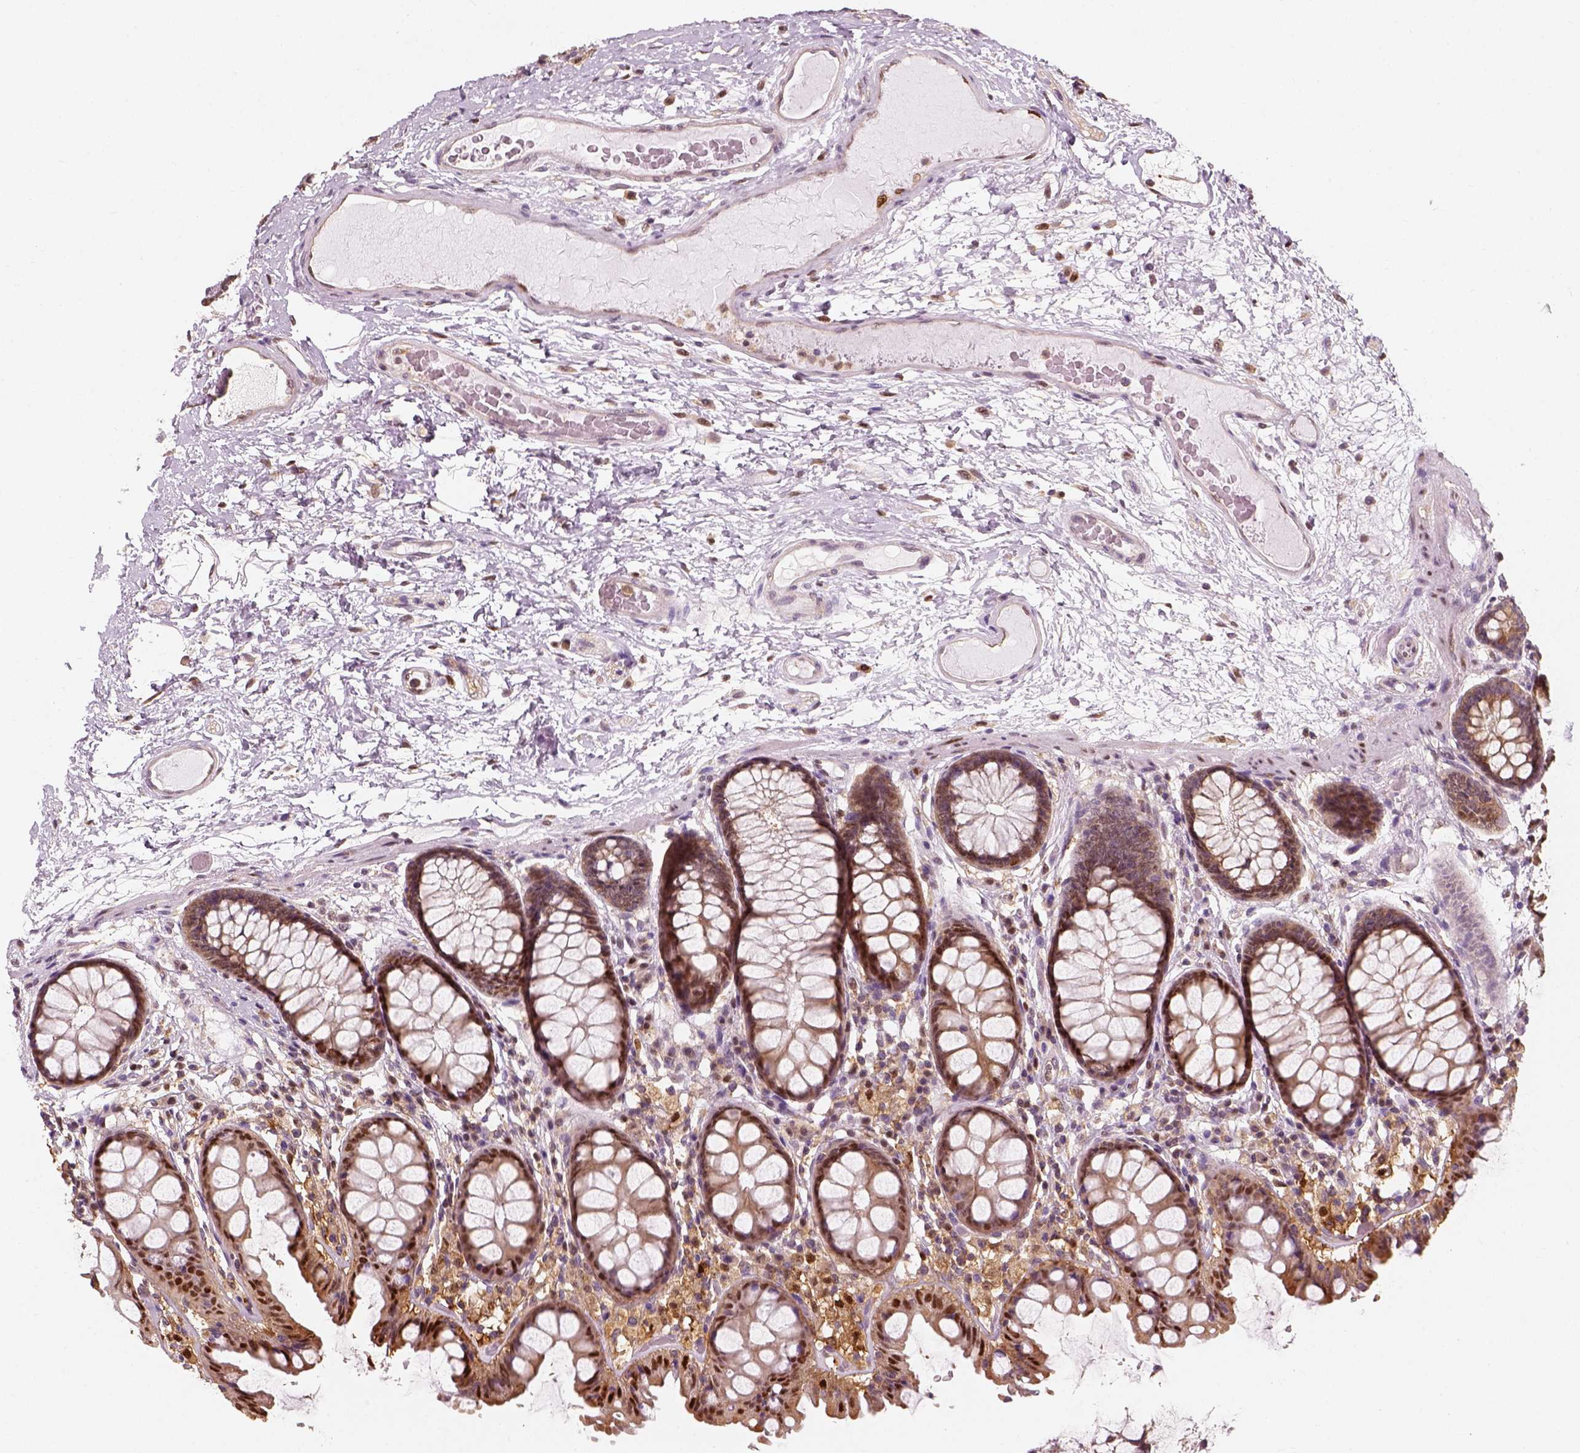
{"staining": {"intensity": "strong", "quantity": "<25%", "location": "nuclear"}, "tissue": "colon", "cell_type": "Endothelial cells", "image_type": "normal", "snomed": [{"axis": "morphology", "description": "Normal tissue, NOS"}, {"axis": "topography", "description": "Colon"}], "caption": "Immunohistochemical staining of normal human colon exhibits strong nuclear protein positivity in about <25% of endothelial cells.", "gene": "SQSTM1", "patient": {"sex": "female", "age": 65}}